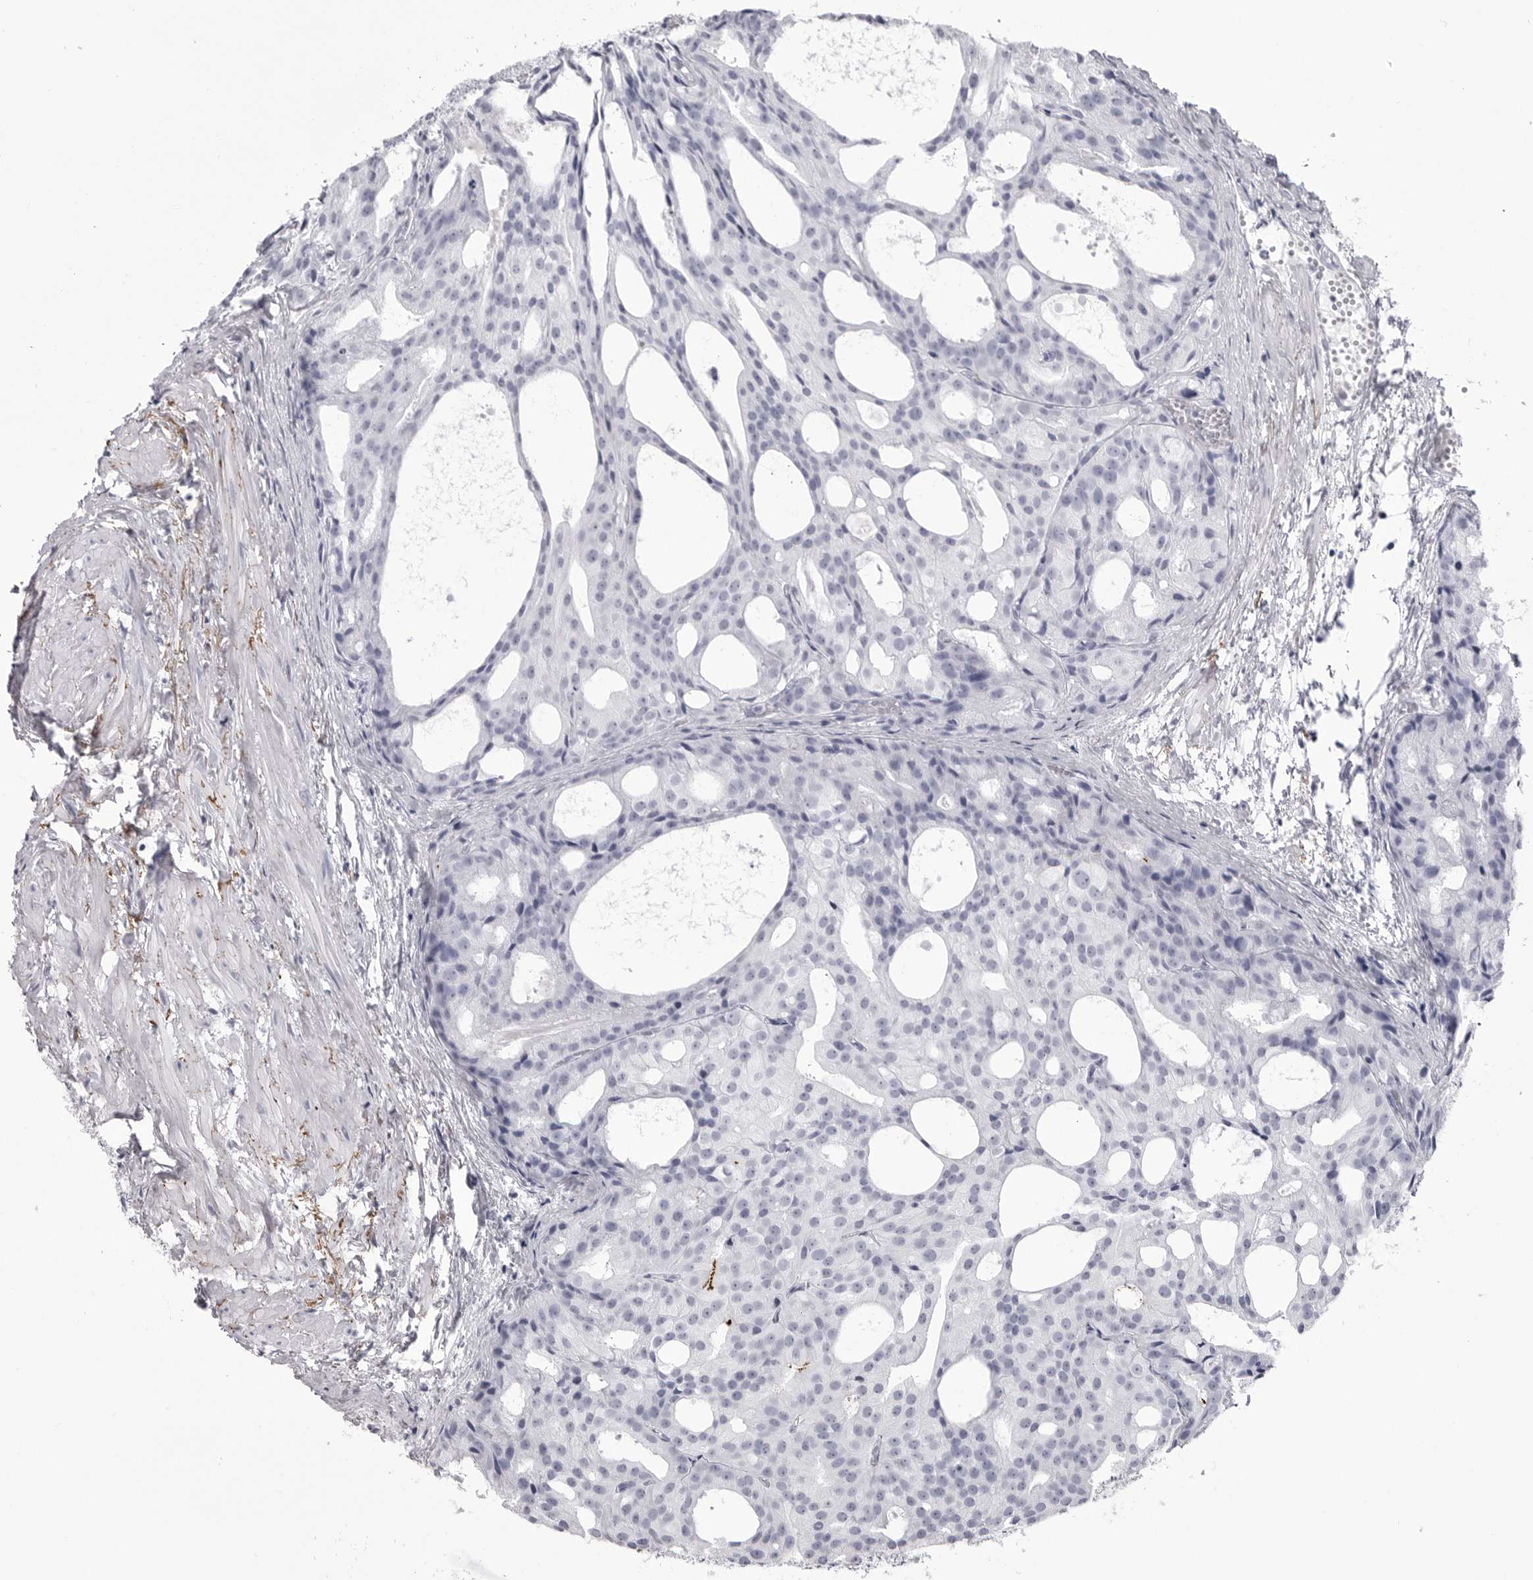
{"staining": {"intensity": "negative", "quantity": "none", "location": "none"}, "tissue": "prostate cancer", "cell_type": "Tumor cells", "image_type": "cancer", "snomed": [{"axis": "morphology", "description": "Adenocarcinoma, Low grade"}, {"axis": "topography", "description": "Prostate"}], "caption": "Immunohistochemistry micrograph of neoplastic tissue: low-grade adenocarcinoma (prostate) stained with DAB shows no significant protein staining in tumor cells.", "gene": "COL26A1", "patient": {"sex": "male", "age": 88}}